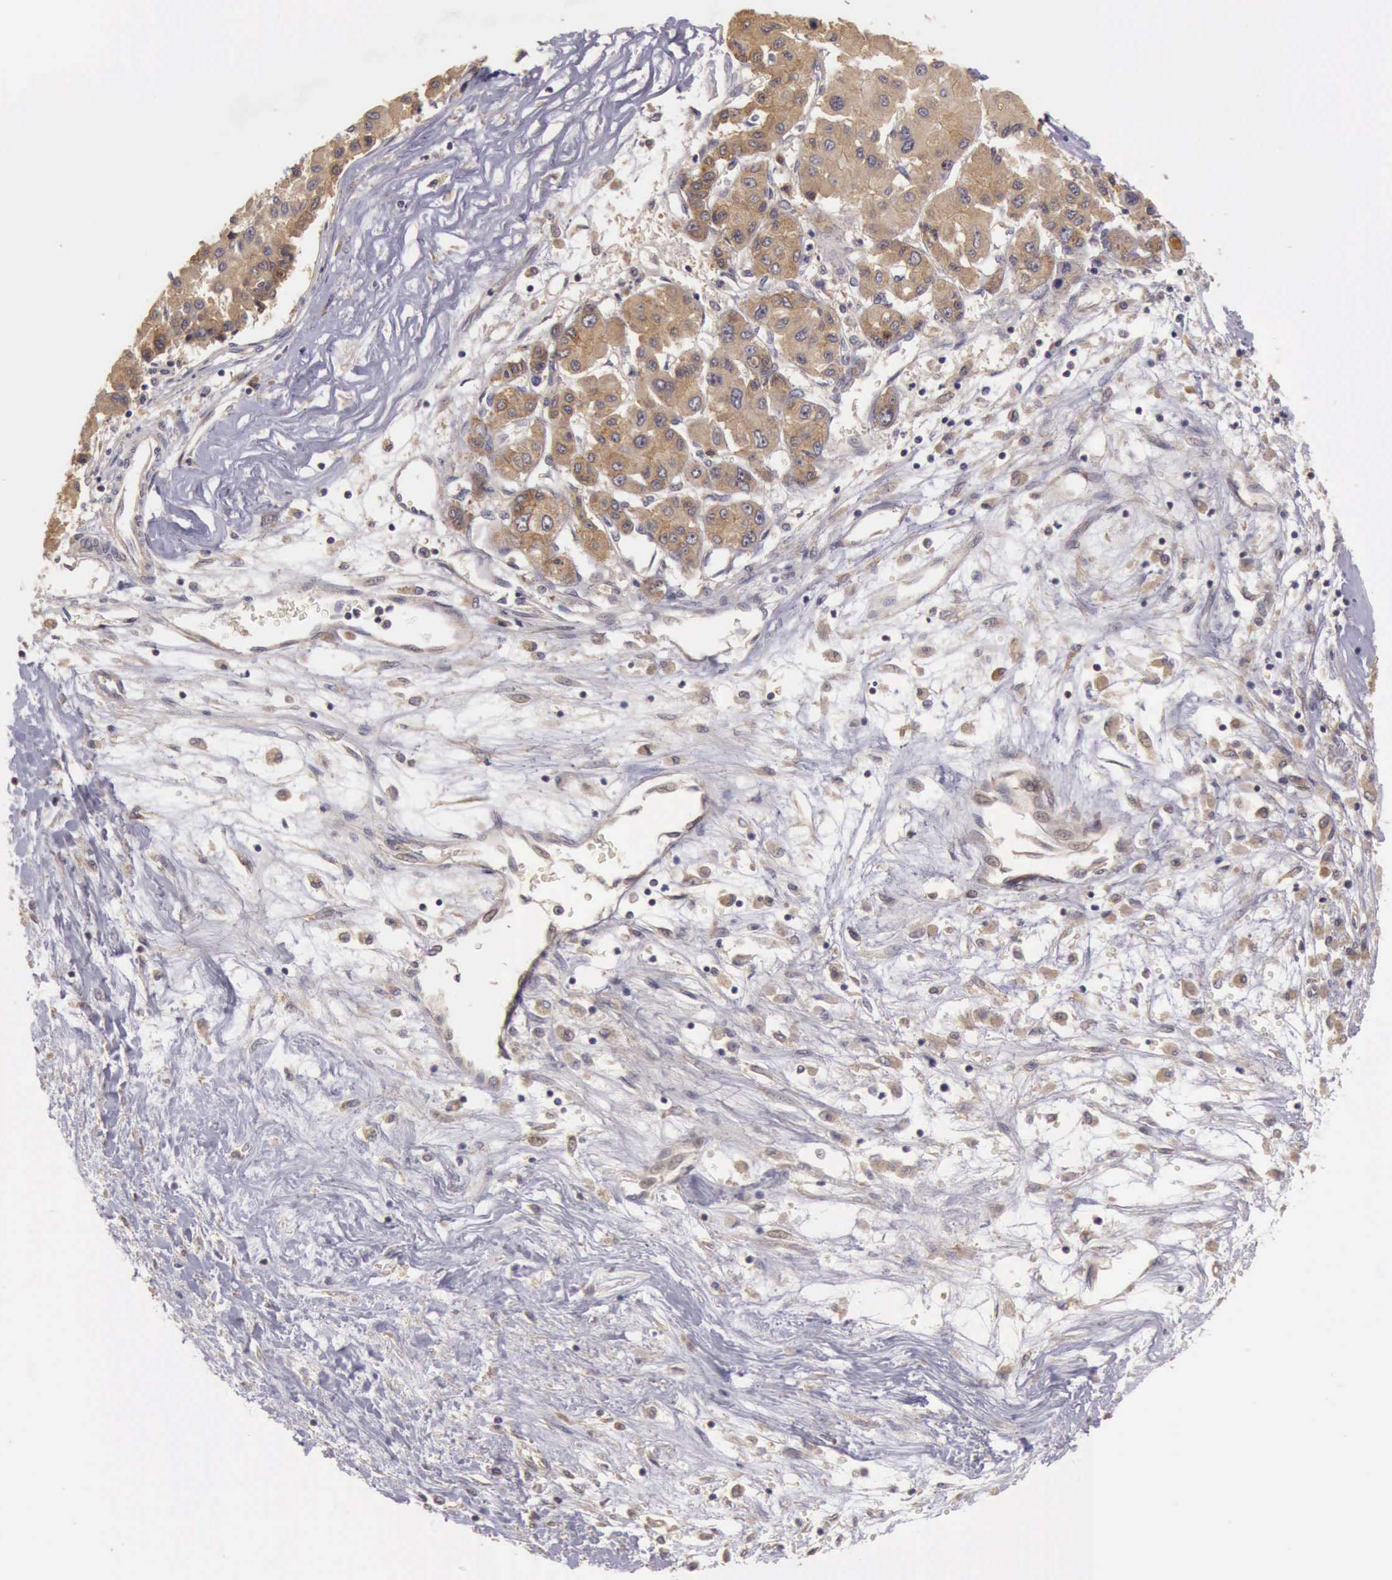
{"staining": {"intensity": "moderate", "quantity": ">75%", "location": "cytoplasmic/membranous"}, "tissue": "liver cancer", "cell_type": "Tumor cells", "image_type": "cancer", "snomed": [{"axis": "morphology", "description": "Carcinoma, Hepatocellular, NOS"}, {"axis": "topography", "description": "Liver"}], "caption": "About >75% of tumor cells in hepatocellular carcinoma (liver) display moderate cytoplasmic/membranous protein expression as visualized by brown immunohistochemical staining.", "gene": "EIF5", "patient": {"sex": "male", "age": 64}}